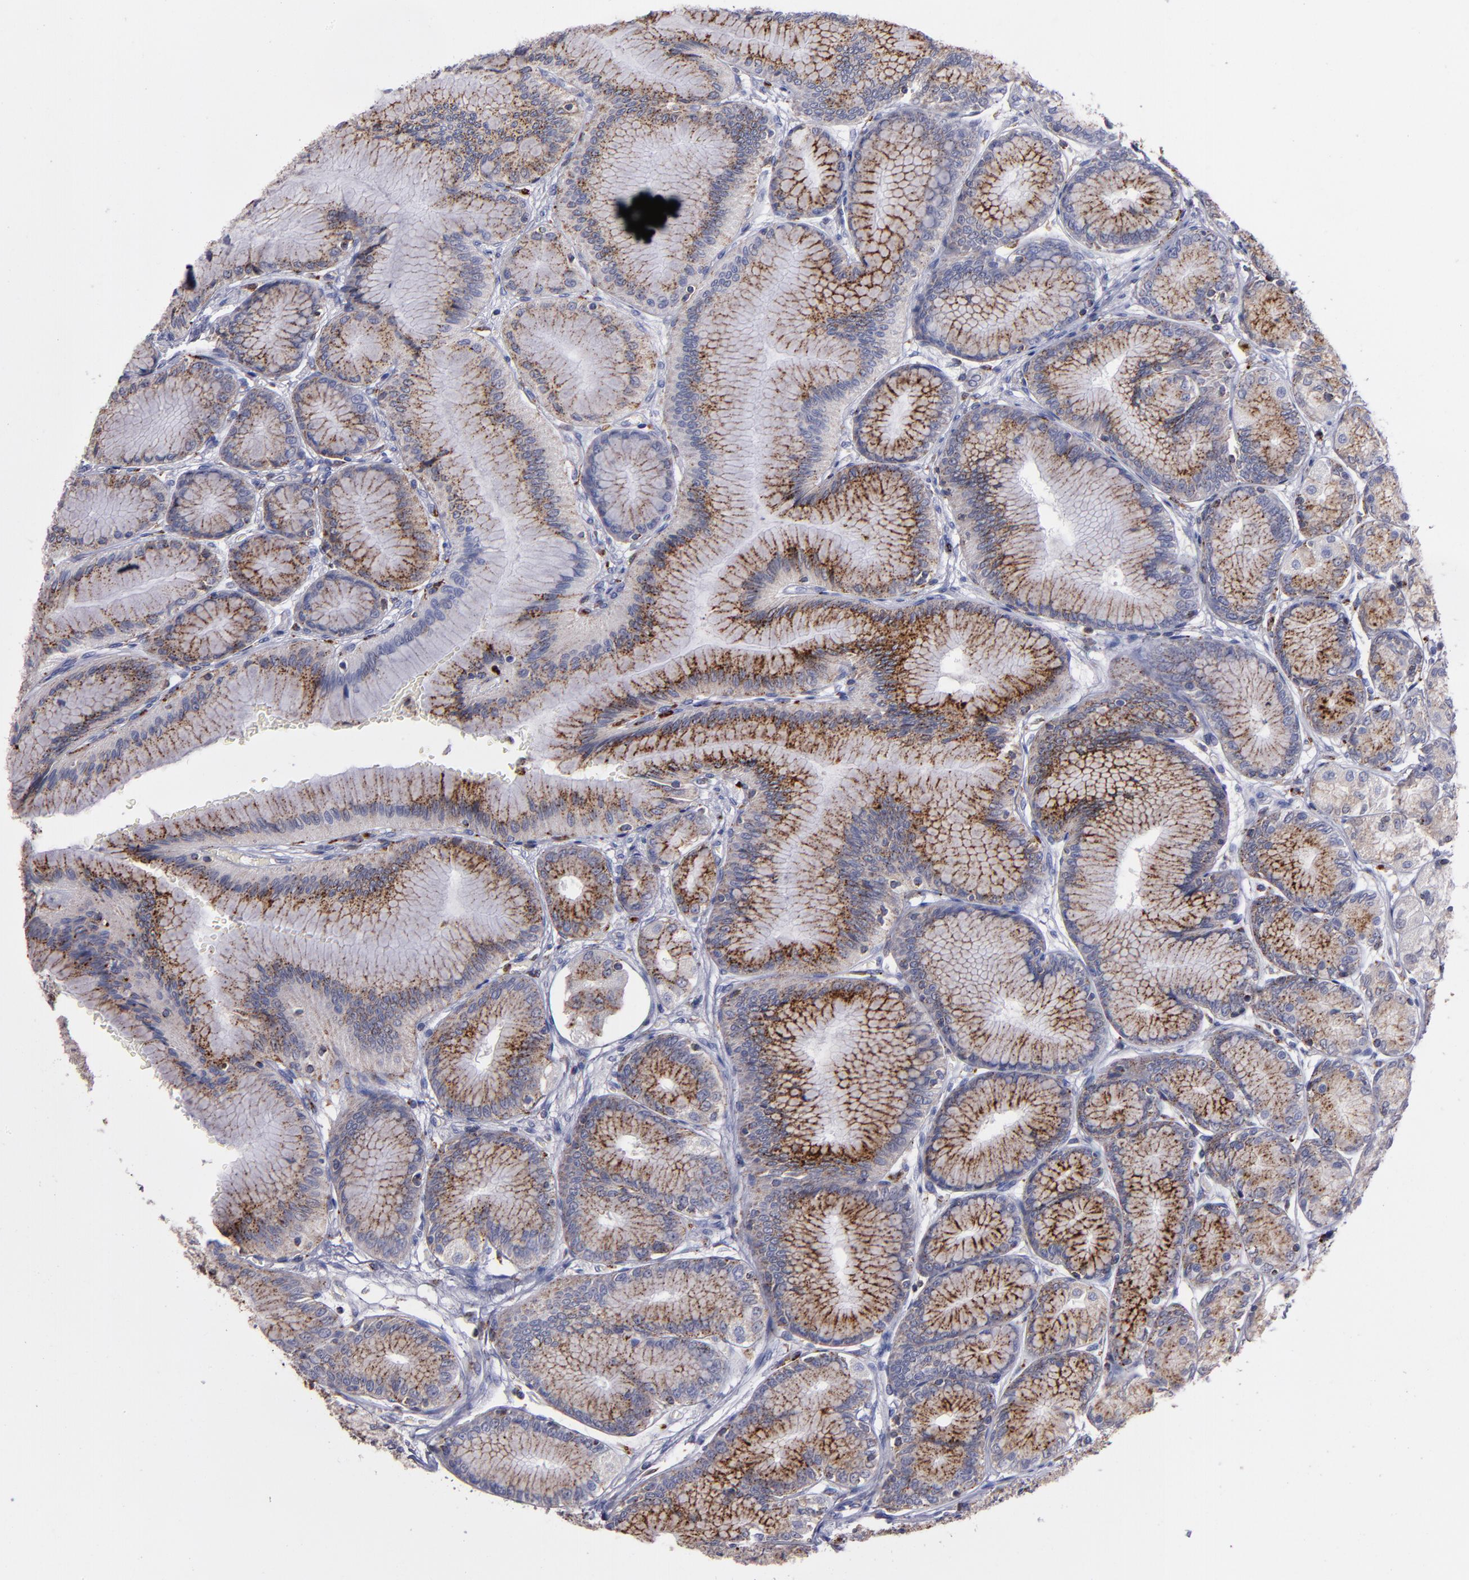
{"staining": {"intensity": "strong", "quantity": ">75%", "location": "cytoplasmic/membranous"}, "tissue": "stomach", "cell_type": "Glandular cells", "image_type": "normal", "snomed": [{"axis": "morphology", "description": "Normal tissue, NOS"}, {"axis": "morphology", "description": "Adenocarcinoma, NOS"}, {"axis": "topography", "description": "Stomach"}, {"axis": "topography", "description": "Stomach, lower"}], "caption": "DAB immunohistochemical staining of benign human stomach shows strong cytoplasmic/membranous protein staining in approximately >75% of glandular cells.", "gene": "CTSS", "patient": {"sex": "female", "age": 65}}